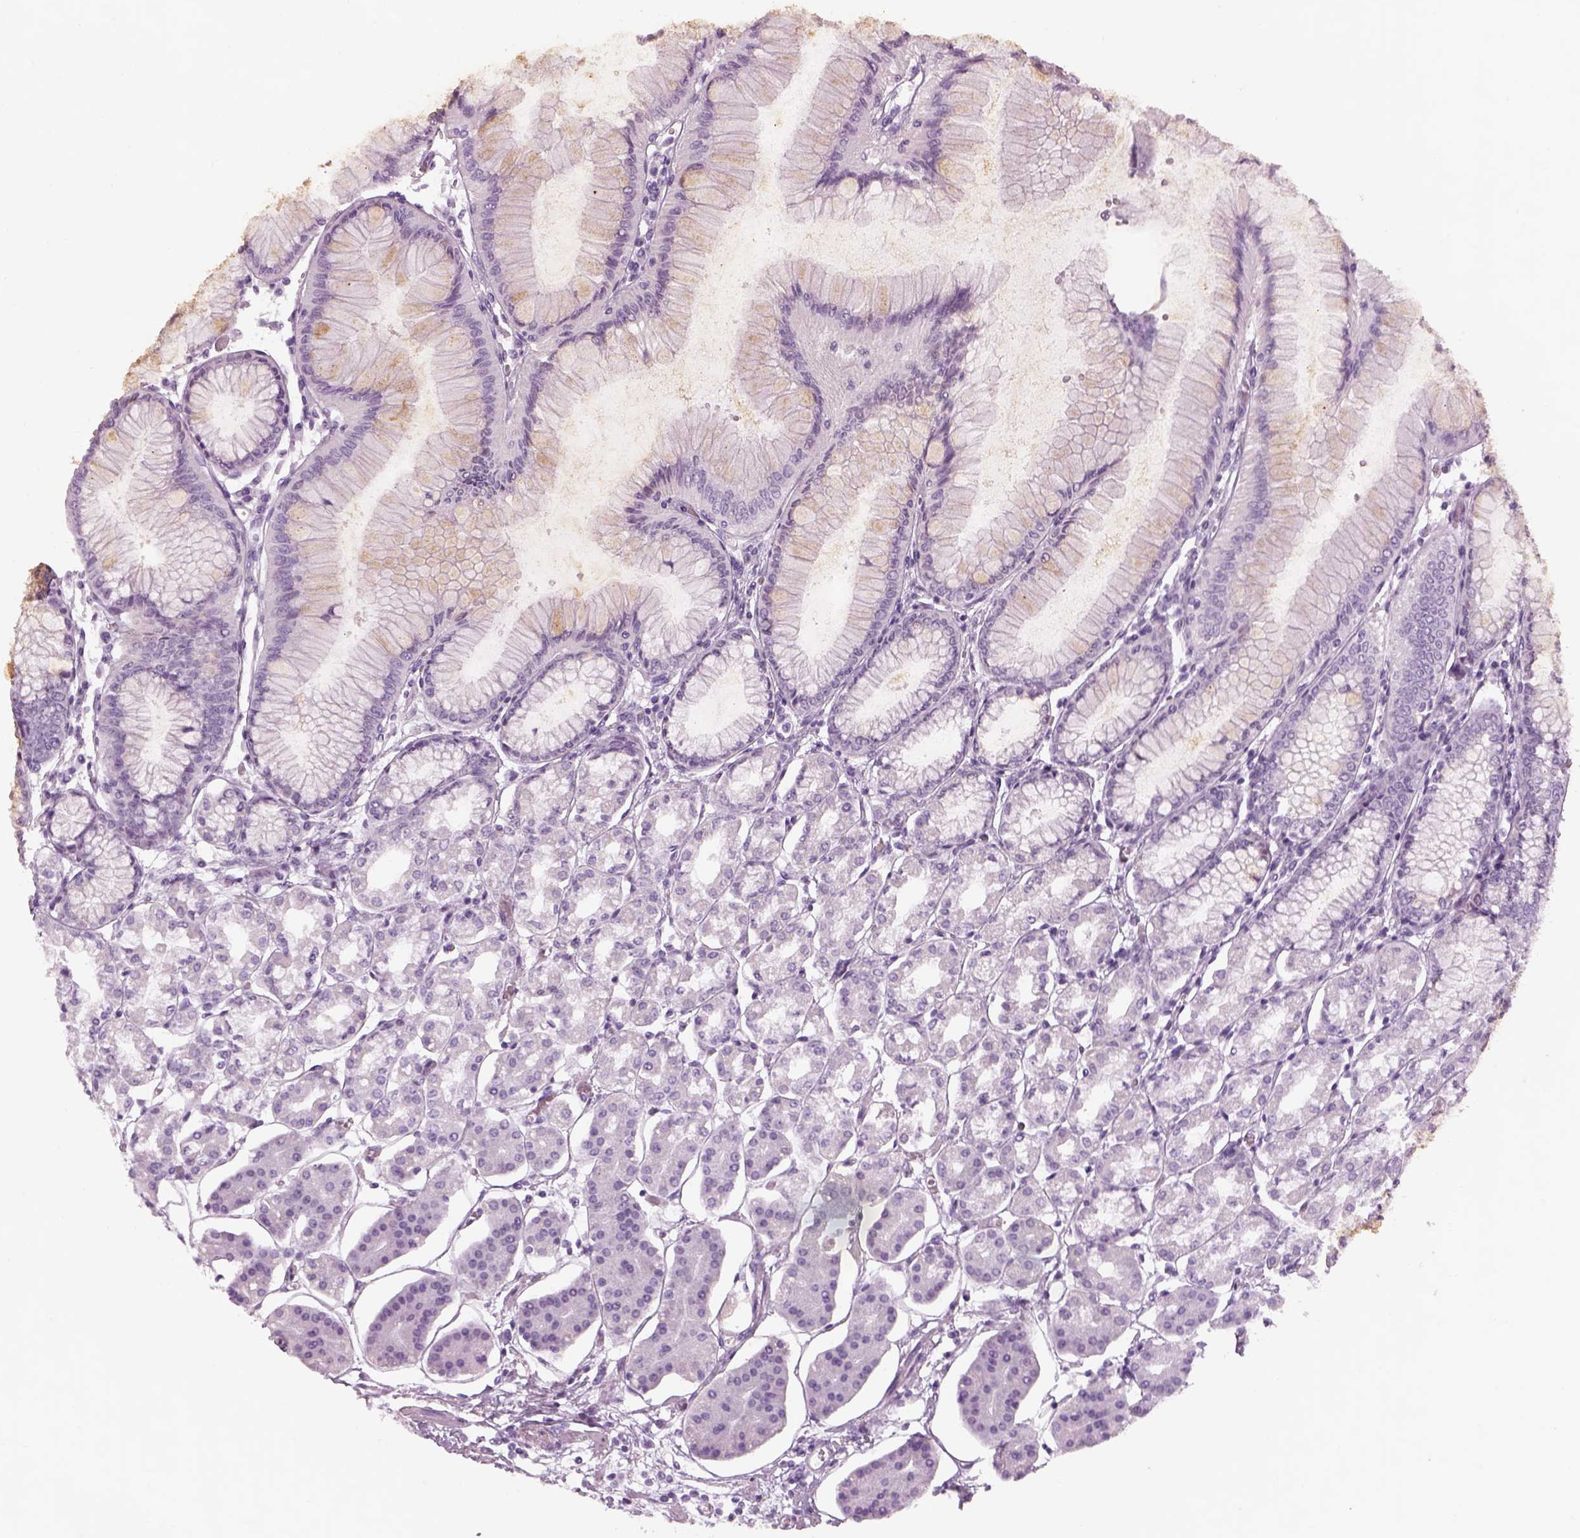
{"staining": {"intensity": "negative", "quantity": "none", "location": "none"}, "tissue": "stomach", "cell_type": "Glandular cells", "image_type": "normal", "snomed": [{"axis": "morphology", "description": "Normal tissue, NOS"}, {"axis": "topography", "description": "Skeletal muscle"}, {"axis": "topography", "description": "Stomach"}], "caption": "High magnification brightfield microscopy of normal stomach stained with DAB (3,3'-diaminobenzidine) (brown) and counterstained with hematoxylin (blue): glandular cells show no significant expression. The staining was performed using DAB (3,3'-diaminobenzidine) to visualize the protein expression in brown, while the nuclei were stained in blue with hematoxylin (Magnification: 20x).", "gene": "SAG", "patient": {"sex": "female", "age": 57}}